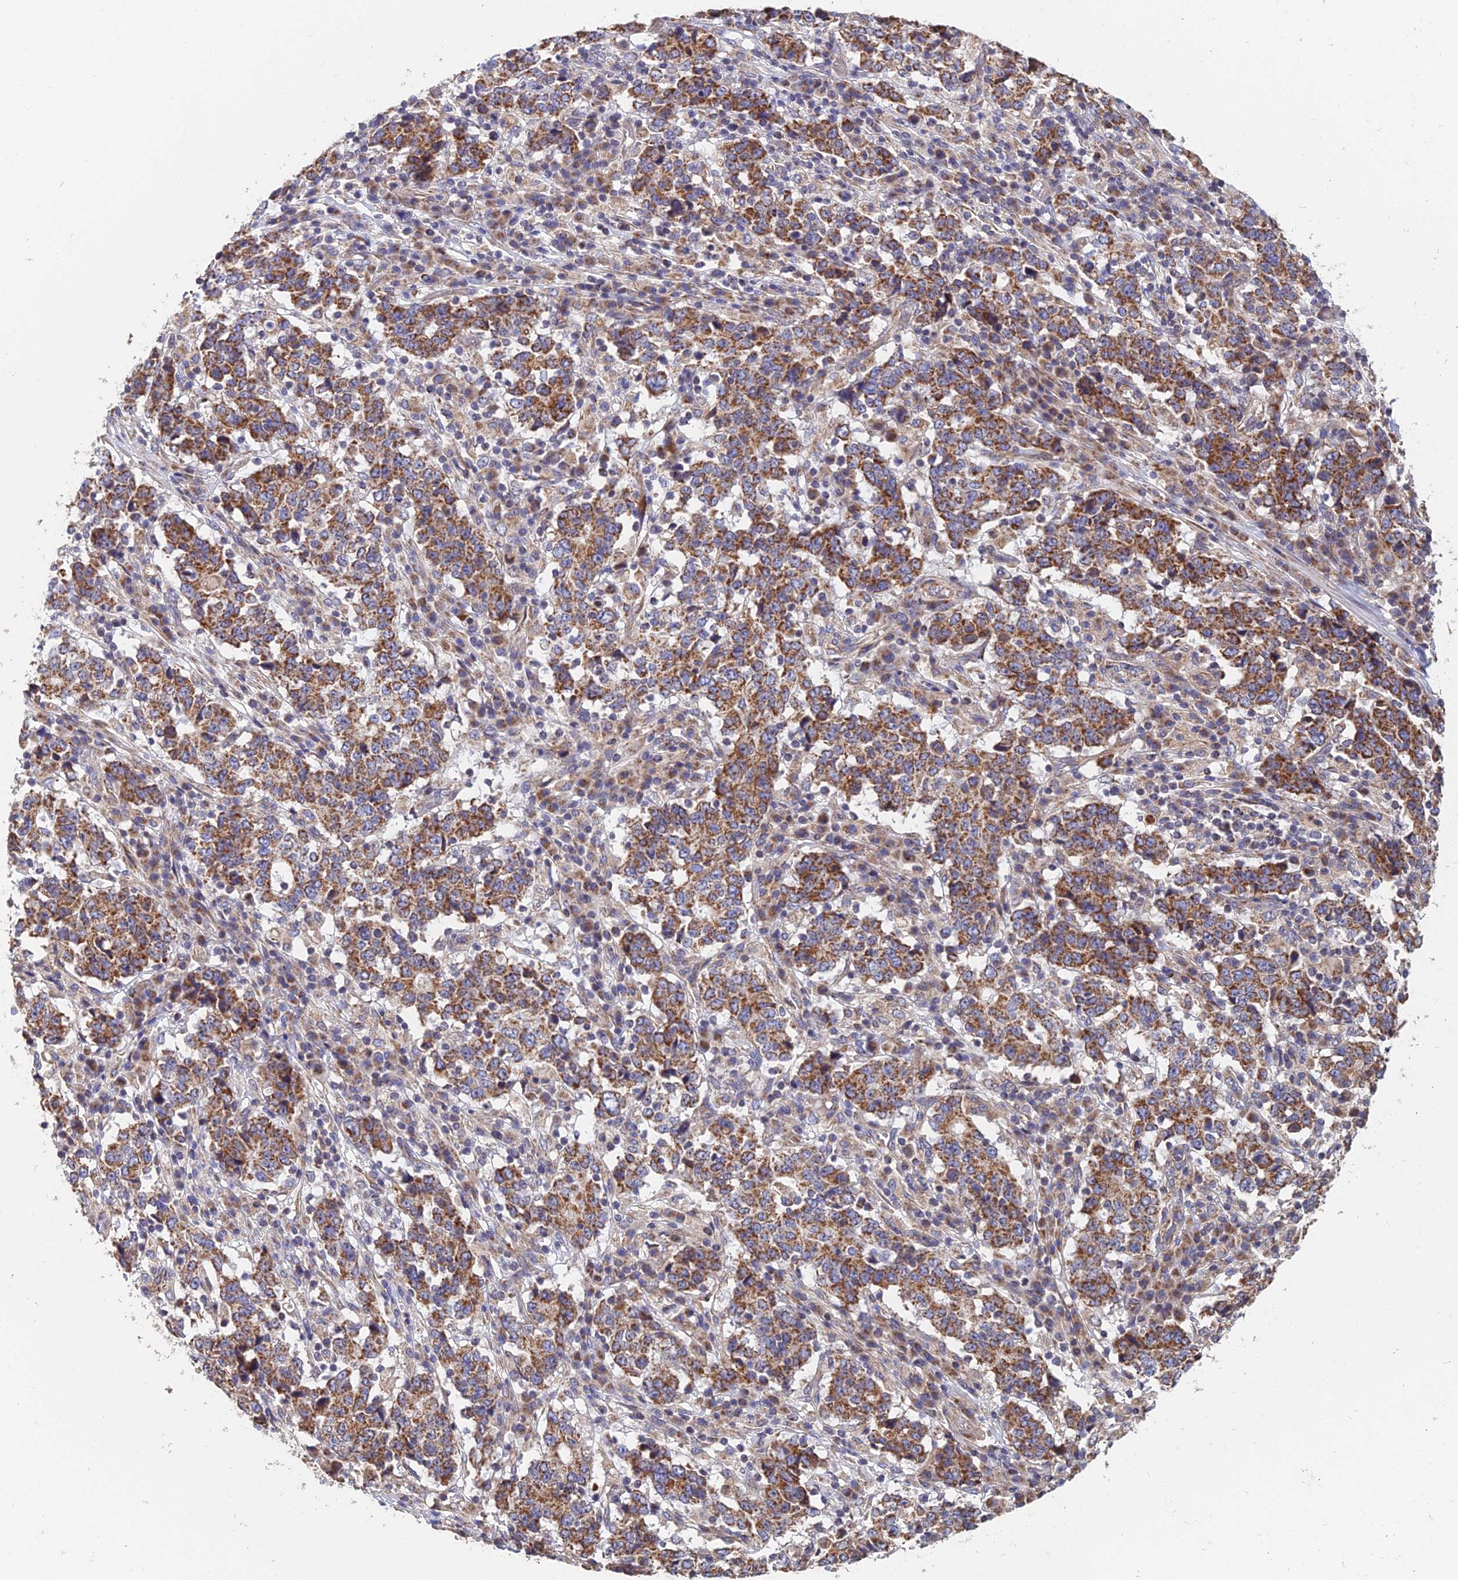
{"staining": {"intensity": "strong", "quantity": ">75%", "location": "cytoplasmic/membranous"}, "tissue": "stomach cancer", "cell_type": "Tumor cells", "image_type": "cancer", "snomed": [{"axis": "morphology", "description": "Adenocarcinoma, NOS"}, {"axis": "topography", "description": "Stomach"}], "caption": "This image shows IHC staining of adenocarcinoma (stomach), with high strong cytoplasmic/membranous staining in approximately >75% of tumor cells.", "gene": "ECSIT", "patient": {"sex": "male", "age": 59}}